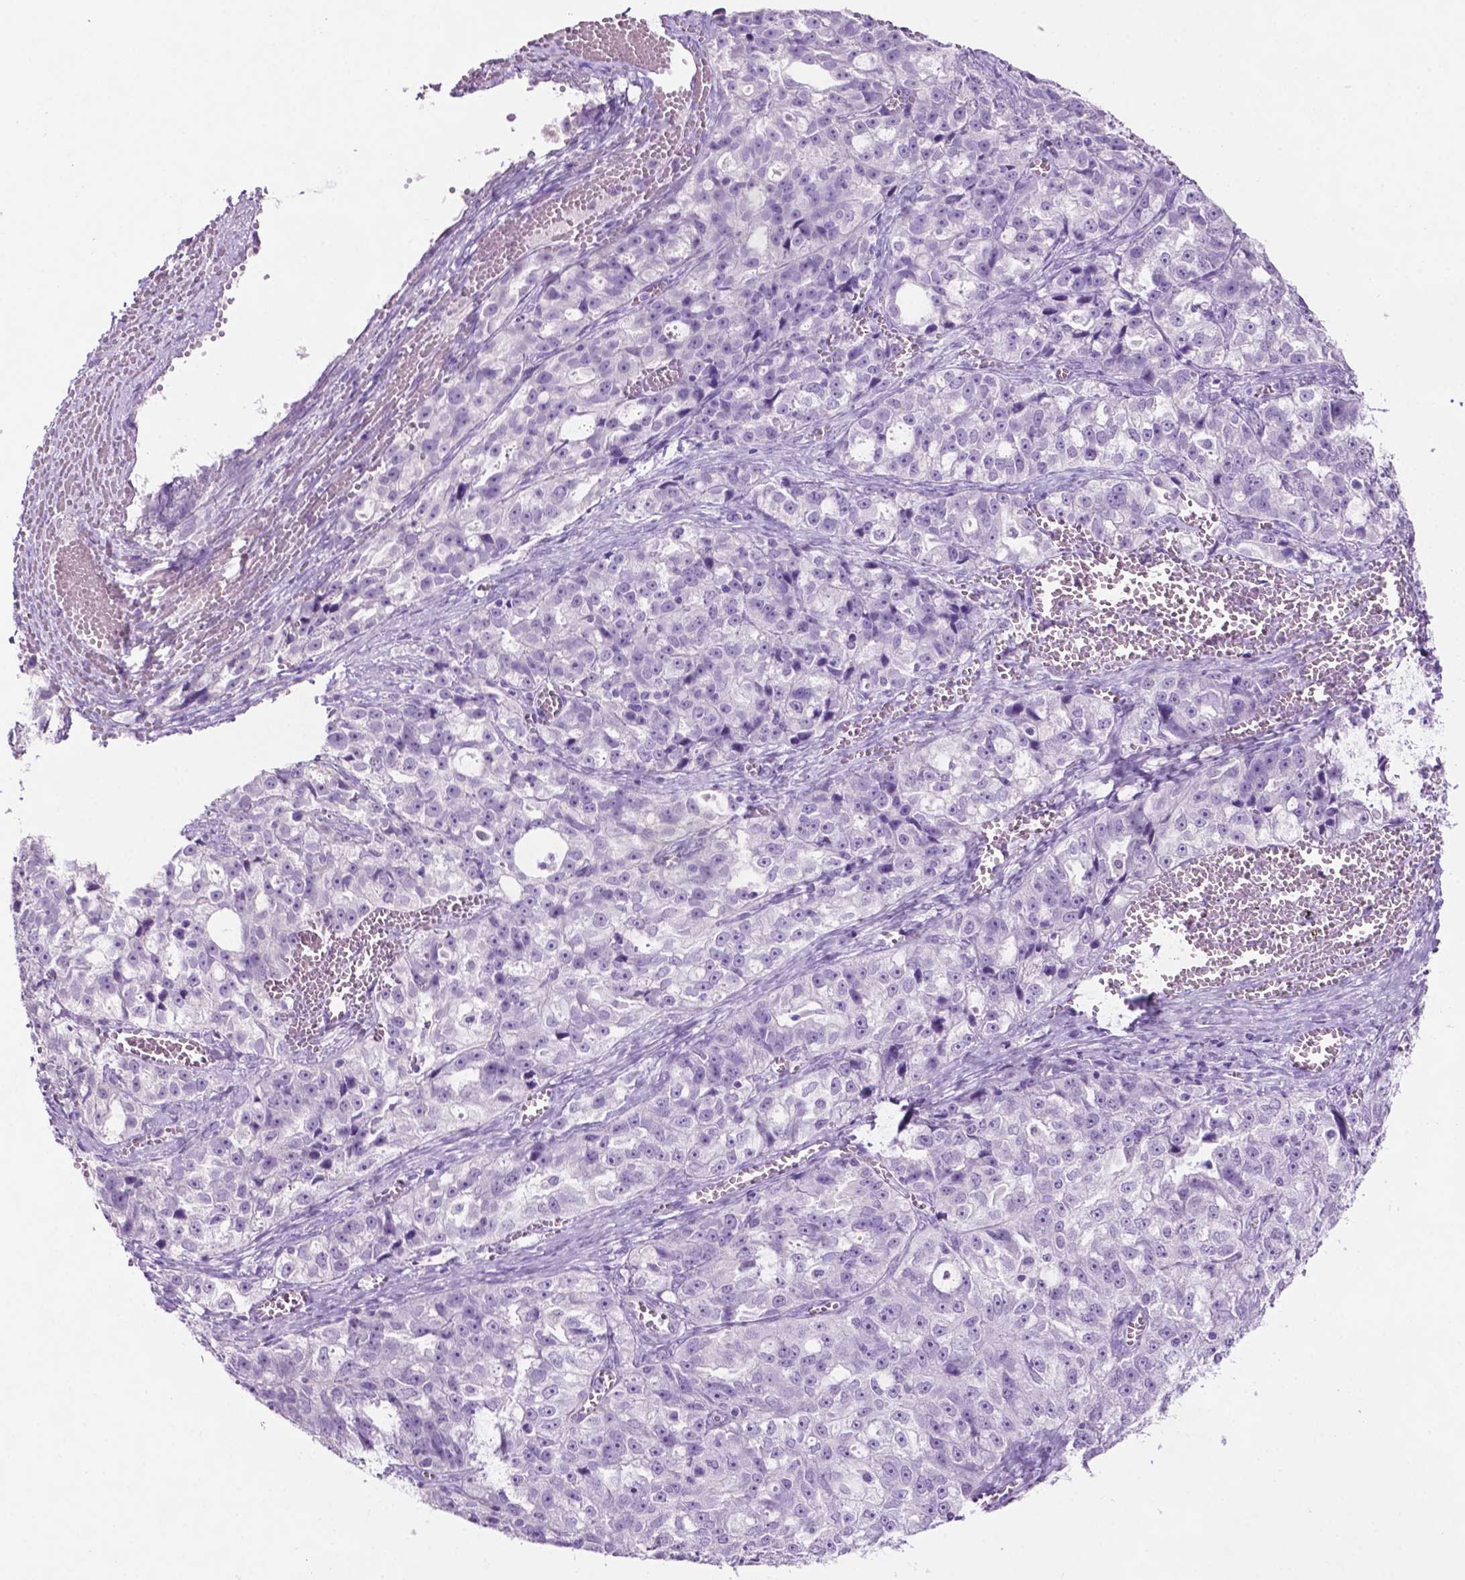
{"staining": {"intensity": "negative", "quantity": "none", "location": "none"}, "tissue": "ovarian cancer", "cell_type": "Tumor cells", "image_type": "cancer", "snomed": [{"axis": "morphology", "description": "Cystadenocarcinoma, serous, NOS"}, {"axis": "topography", "description": "Ovary"}], "caption": "Ovarian cancer (serous cystadenocarcinoma) was stained to show a protein in brown. There is no significant staining in tumor cells.", "gene": "PHGR1", "patient": {"sex": "female", "age": 51}}